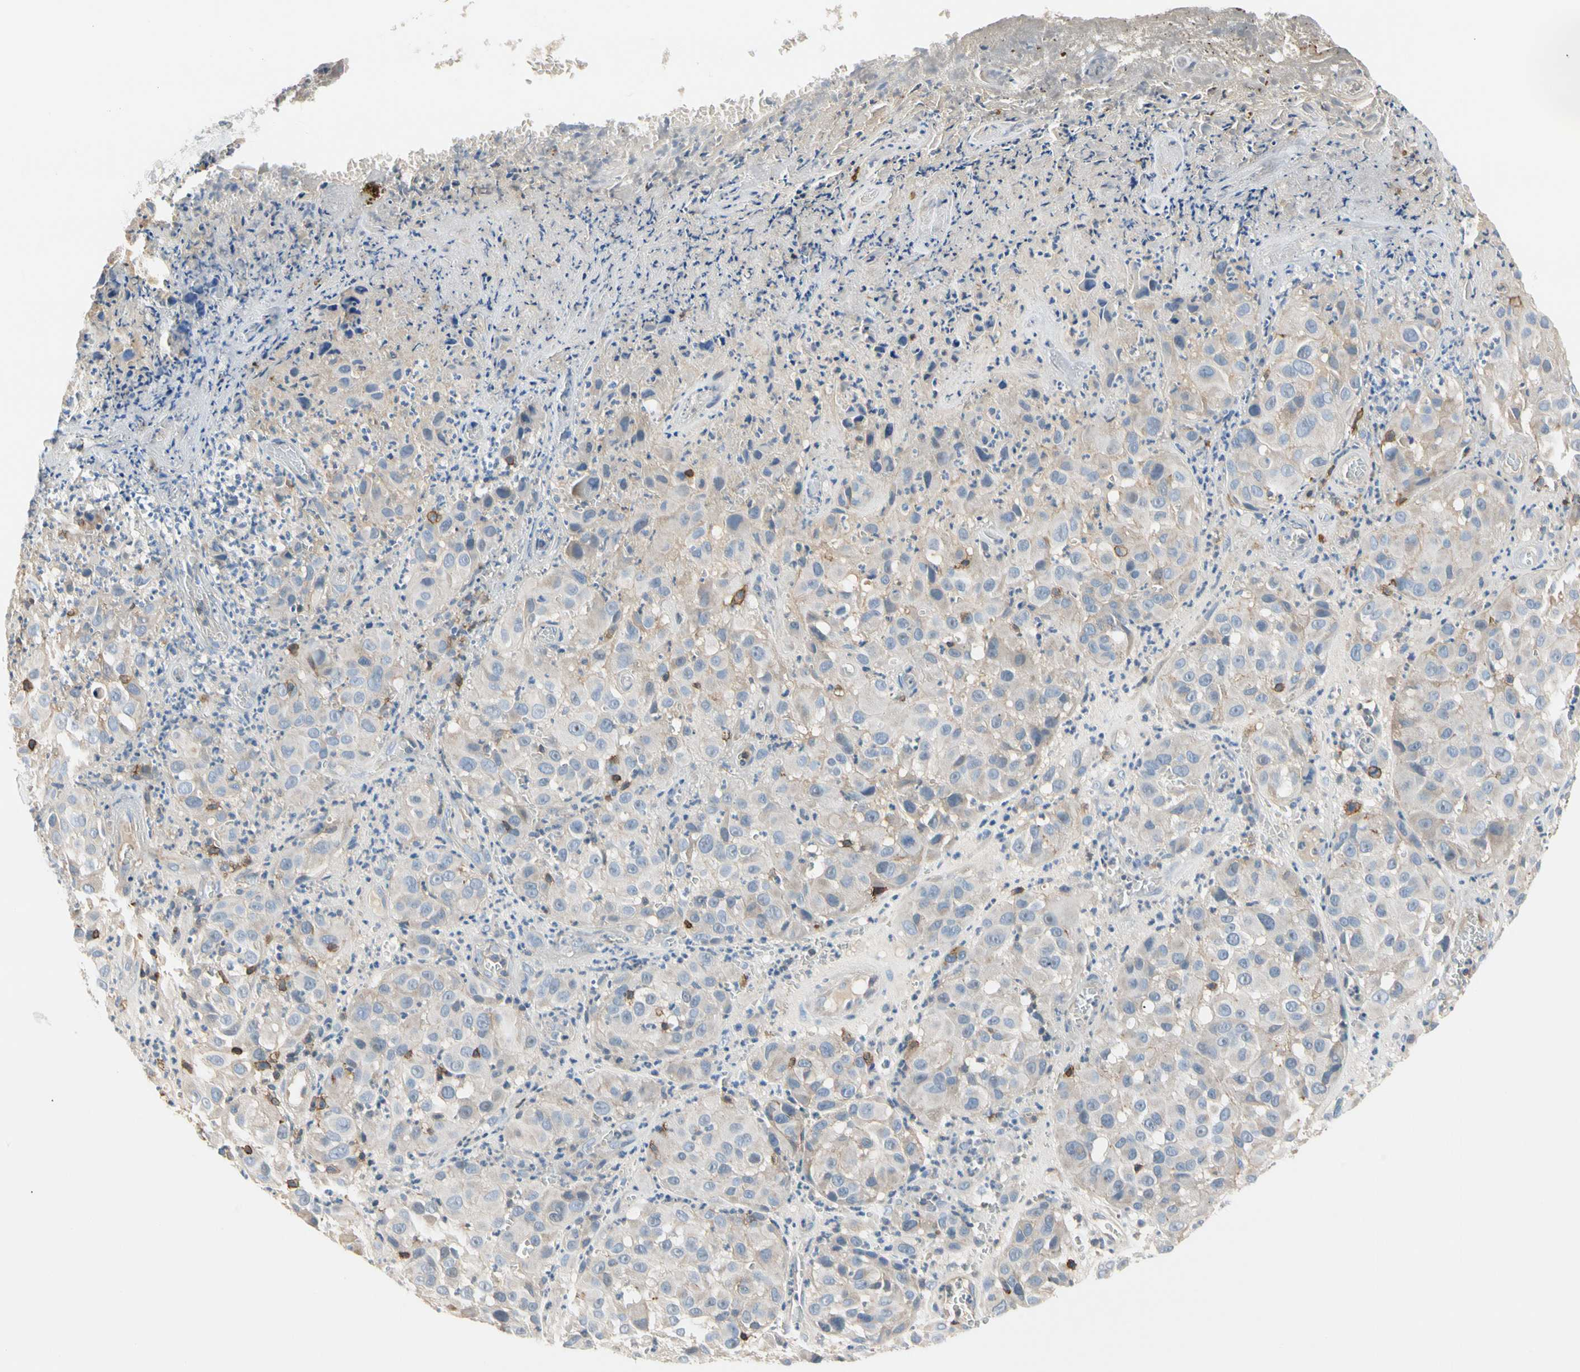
{"staining": {"intensity": "weak", "quantity": ">75%", "location": "cytoplasmic/membranous"}, "tissue": "melanoma", "cell_type": "Tumor cells", "image_type": "cancer", "snomed": [{"axis": "morphology", "description": "Malignant melanoma, NOS"}, {"axis": "topography", "description": "Skin"}], "caption": "Human malignant melanoma stained with a brown dye reveals weak cytoplasmic/membranous positive expression in about >75% of tumor cells.", "gene": "TNFRSF18", "patient": {"sex": "female", "age": 21}}